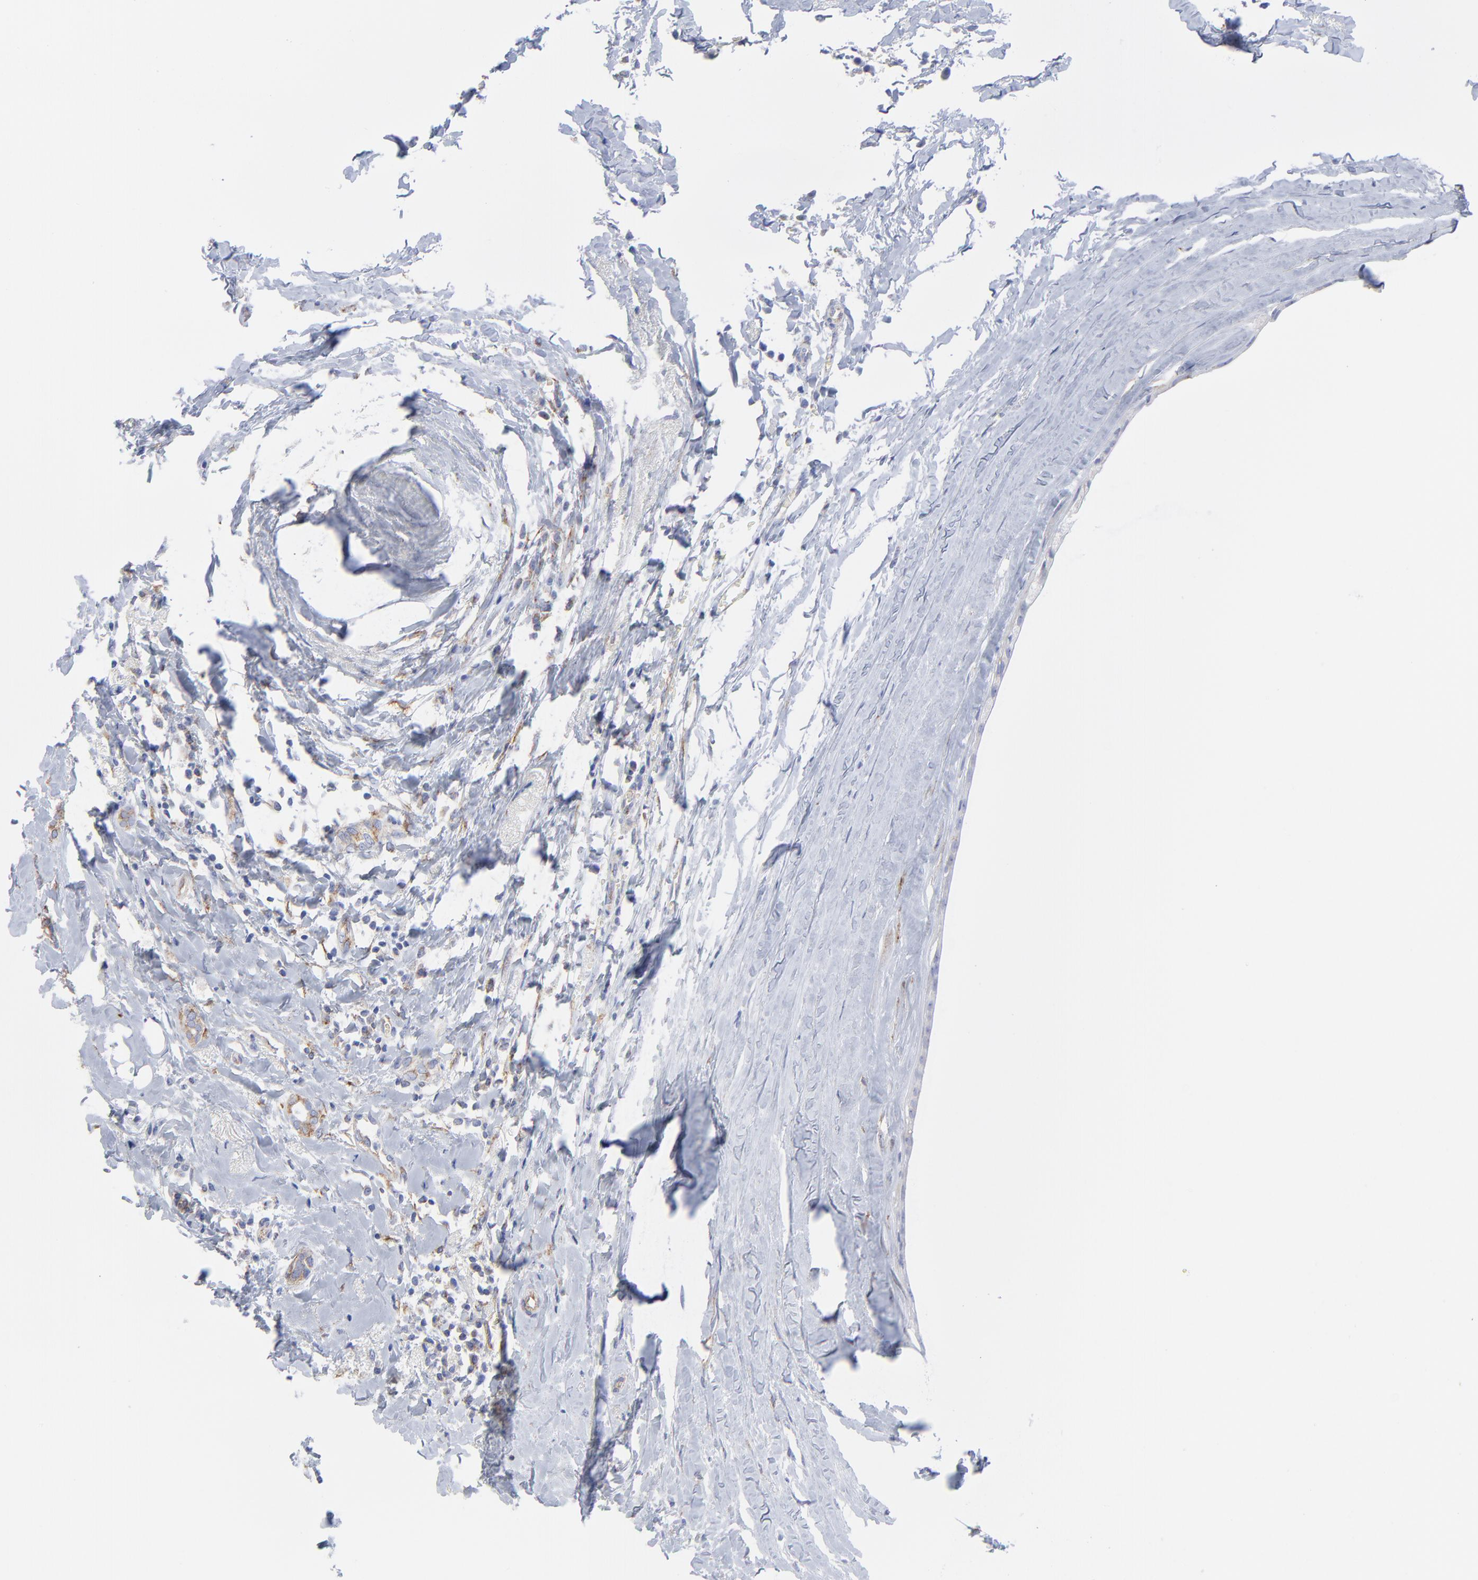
{"staining": {"intensity": "moderate", "quantity": ">75%", "location": "cytoplasmic/membranous"}, "tissue": "breast cancer", "cell_type": "Tumor cells", "image_type": "cancer", "snomed": [{"axis": "morphology", "description": "Duct carcinoma"}, {"axis": "topography", "description": "Breast"}], "caption": "Infiltrating ductal carcinoma (breast) stained for a protein (brown) demonstrates moderate cytoplasmic/membranous positive expression in approximately >75% of tumor cells.", "gene": "CNTN3", "patient": {"sex": "female", "age": 54}}